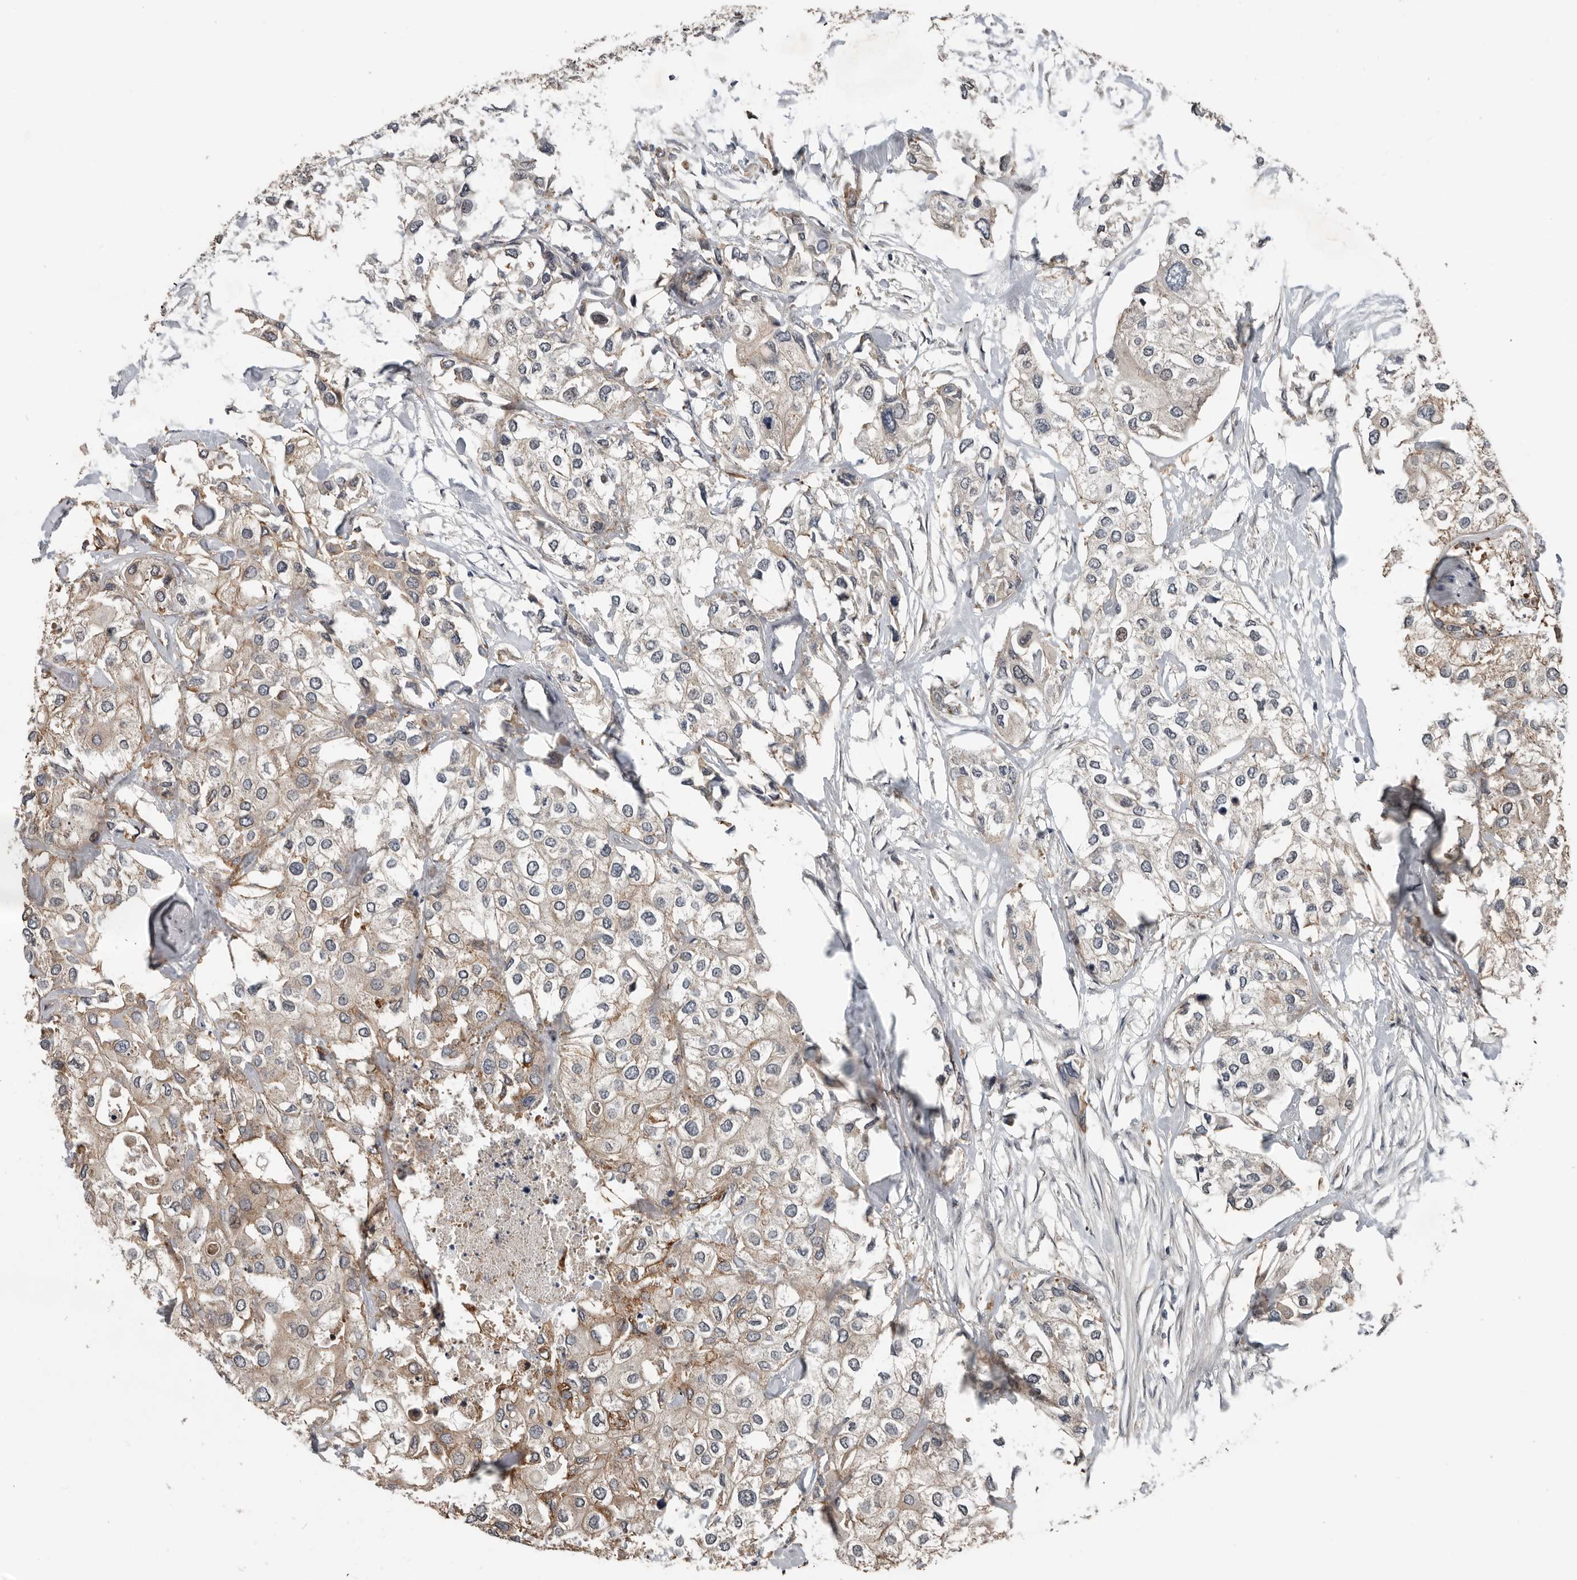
{"staining": {"intensity": "weak", "quantity": ">75%", "location": "cytoplasmic/membranous"}, "tissue": "urothelial cancer", "cell_type": "Tumor cells", "image_type": "cancer", "snomed": [{"axis": "morphology", "description": "Urothelial carcinoma, High grade"}, {"axis": "topography", "description": "Urinary bladder"}], "caption": "Immunohistochemical staining of urothelial cancer demonstrates low levels of weak cytoplasmic/membranous expression in about >75% of tumor cells.", "gene": "YOD1", "patient": {"sex": "male", "age": 64}}